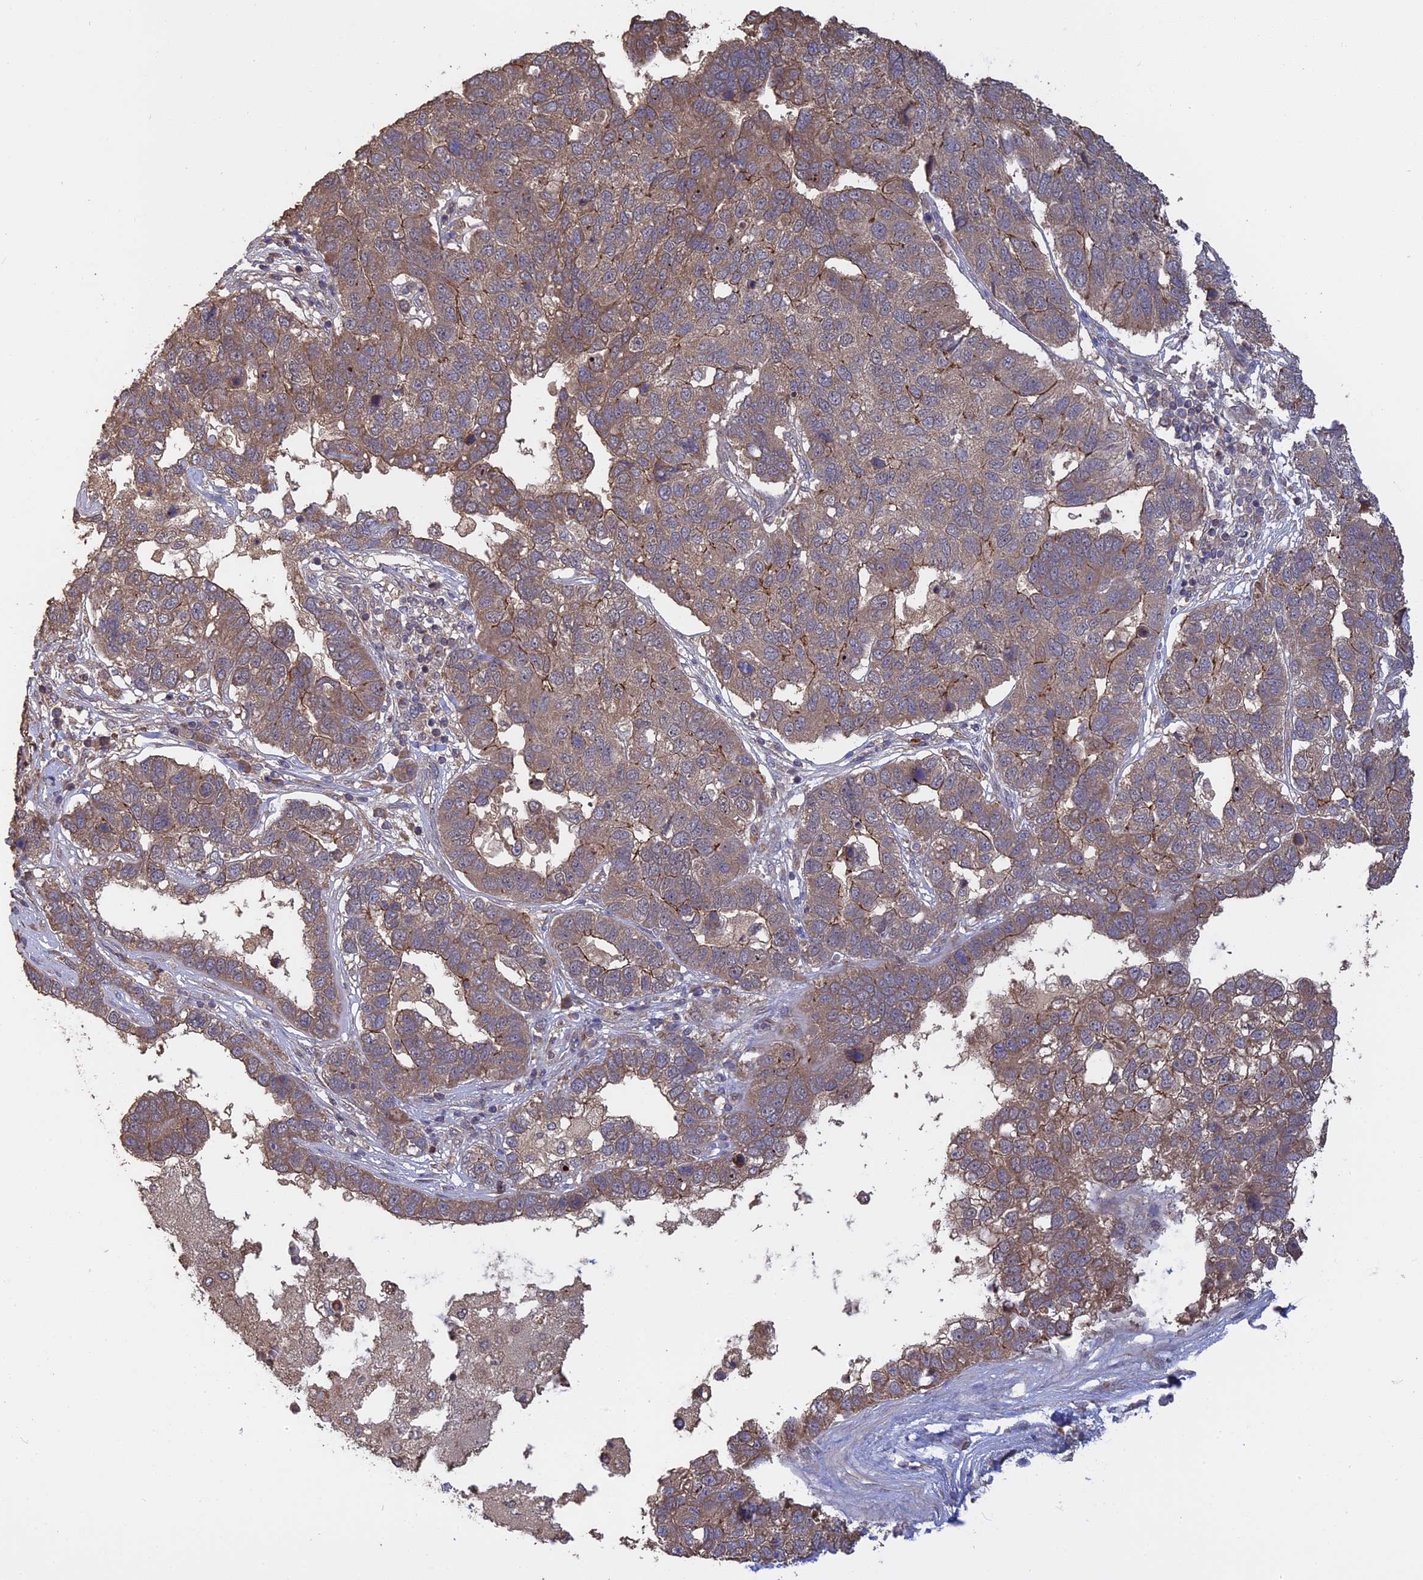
{"staining": {"intensity": "moderate", "quantity": "25%-75%", "location": "cytoplasmic/membranous"}, "tissue": "pancreatic cancer", "cell_type": "Tumor cells", "image_type": "cancer", "snomed": [{"axis": "morphology", "description": "Adenocarcinoma, NOS"}, {"axis": "topography", "description": "Pancreas"}], "caption": "Brown immunohistochemical staining in adenocarcinoma (pancreatic) reveals moderate cytoplasmic/membranous positivity in approximately 25%-75% of tumor cells. Nuclei are stained in blue.", "gene": "ARHGAP40", "patient": {"sex": "female", "age": 61}}